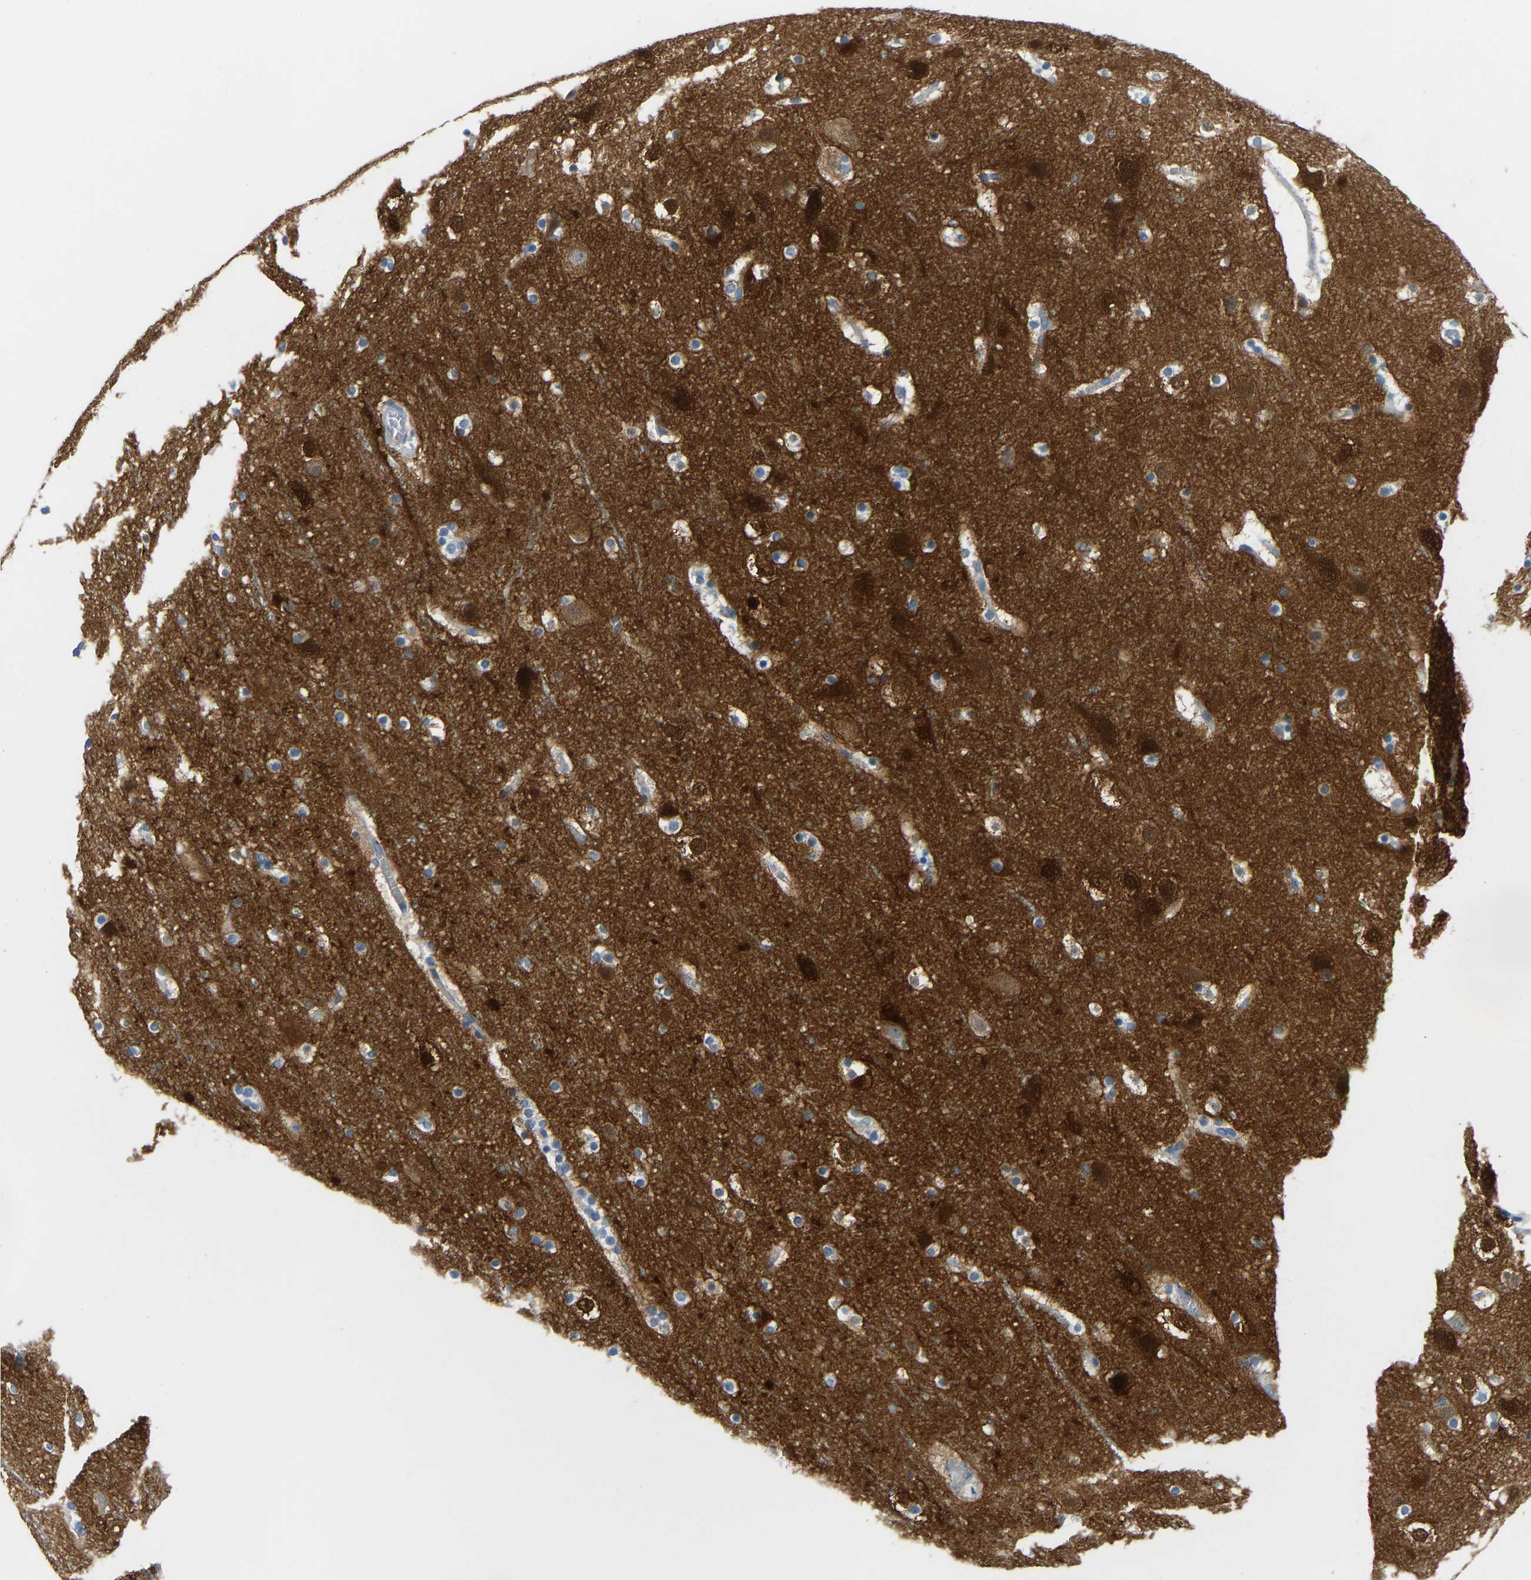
{"staining": {"intensity": "negative", "quantity": "none", "location": "none"}, "tissue": "cerebral cortex", "cell_type": "Endothelial cells", "image_type": "normal", "snomed": [{"axis": "morphology", "description": "Normal tissue, NOS"}, {"axis": "topography", "description": "Cerebral cortex"}], "caption": "IHC photomicrograph of normal human cerebral cortex stained for a protein (brown), which exhibits no expression in endothelial cells.", "gene": "PPP3CA", "patient": {"sex": "male", "age": 45}}